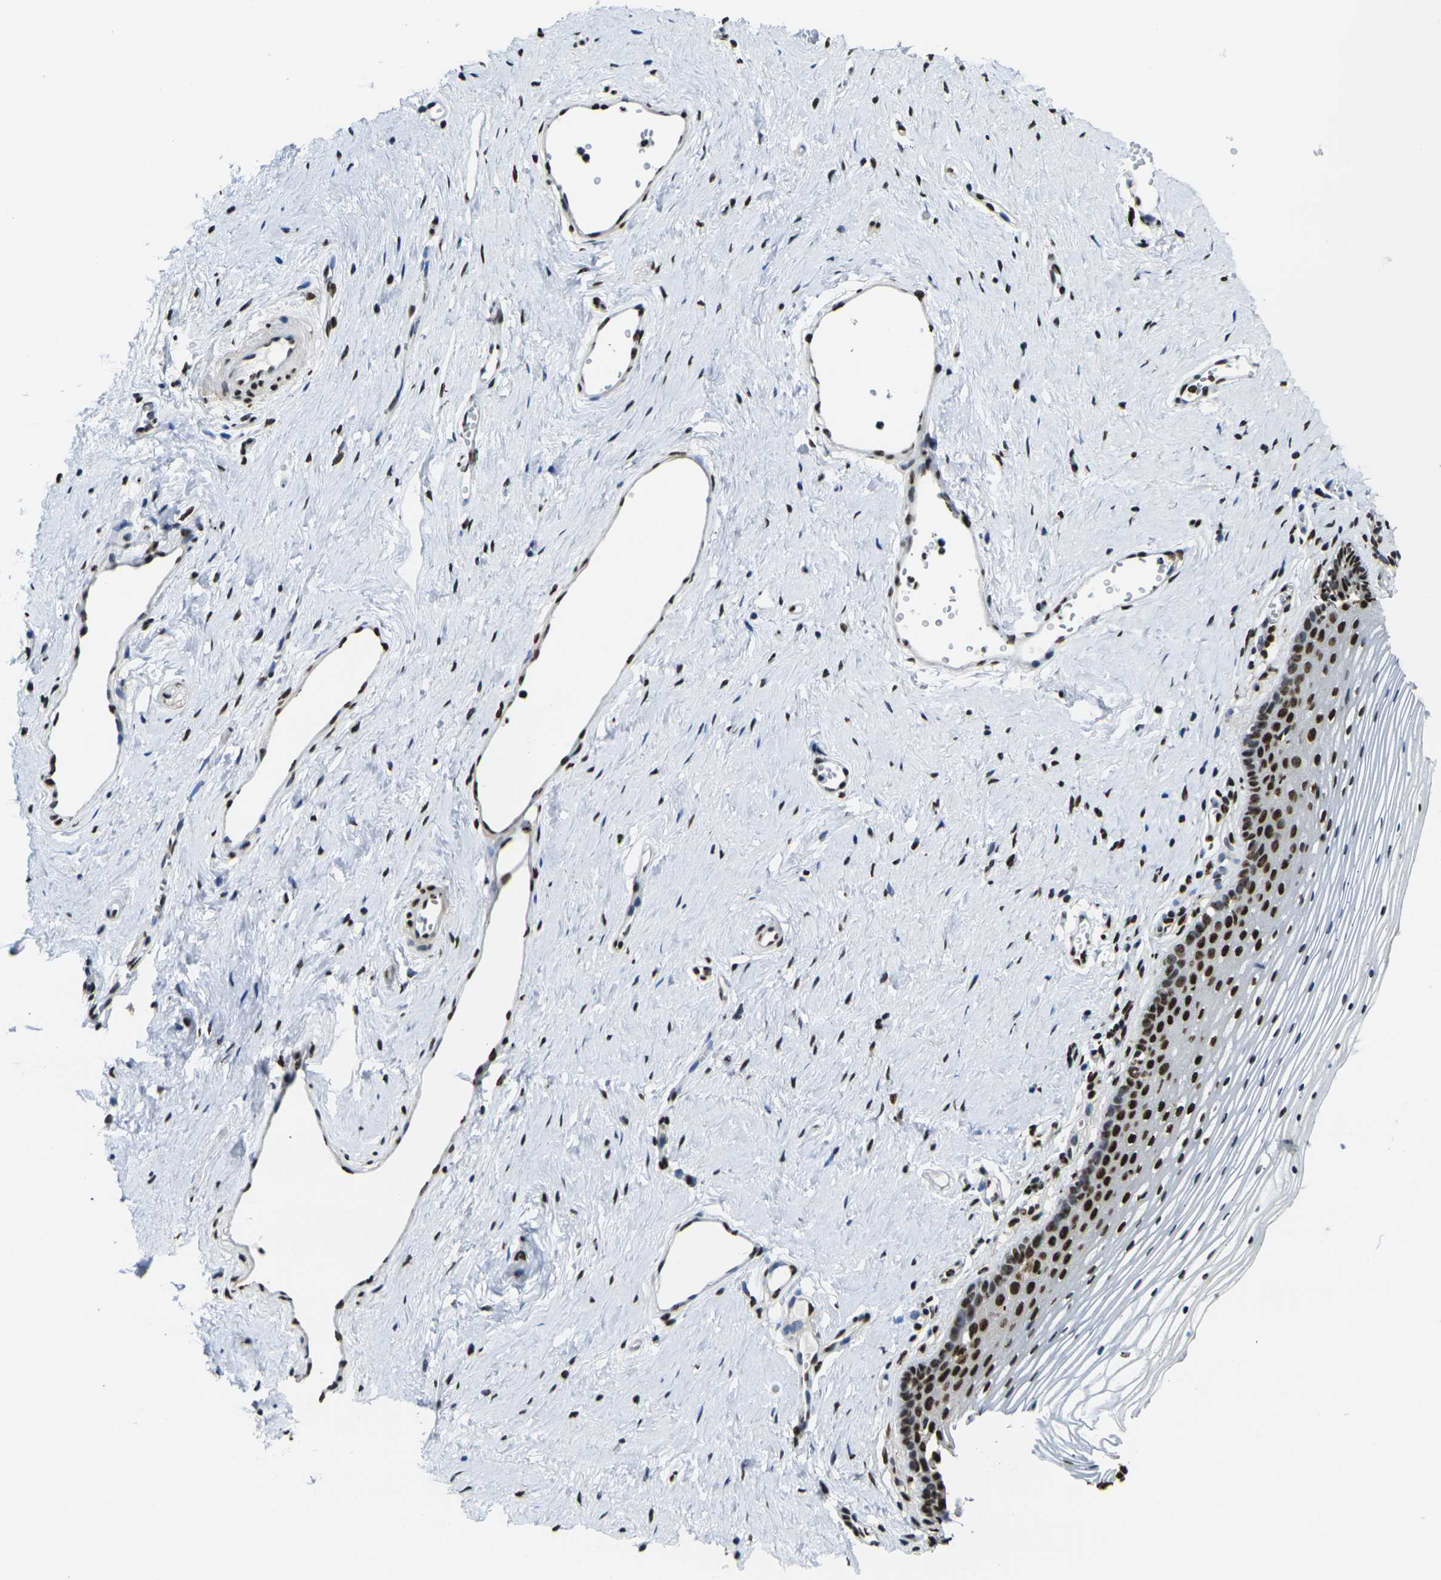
{"staining": {"intensity": "strong", "quantity": ">75%", "location": "nuclear"}, "tissue": "vagina", "cell_type": "Squamous epithelial cells", "image_type": "normal", "snomed": [{"axis": "morphology", "description": "Normal tissue, NOS"}, {"axis": "topography", "description": "Vagina"}], "caption": "Vagina was stained to show a protein in brown. There is high levels of strong nuclear positivity in approximately >75% of squamous epithelial cells. (Brightfield microscopy of DAB IHC at high magnification).", "gene": "SMARCC1", "patient": {"sex": "female", "age": 32}}